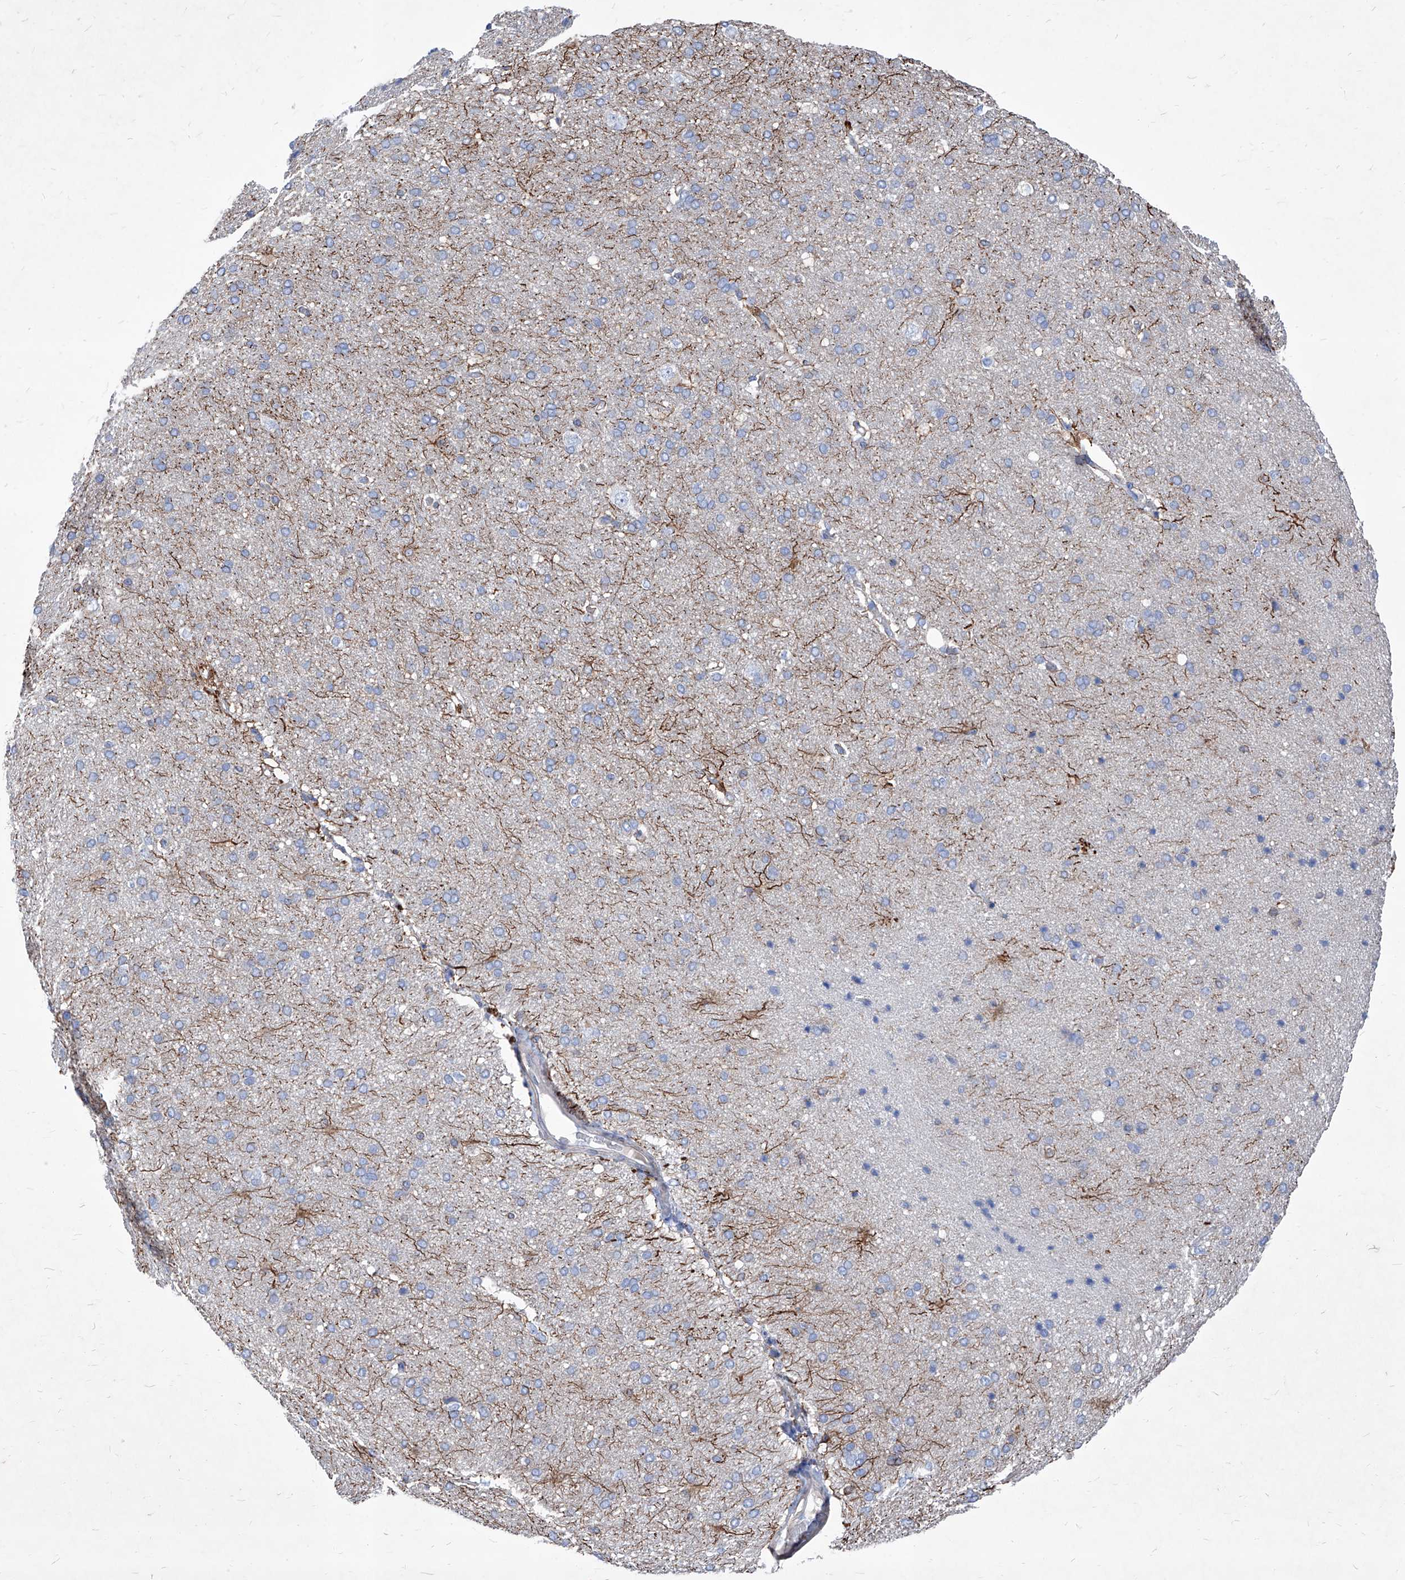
{"staining": {"intensity": "negative", "quantity": "none", "location": "none"}, "tissue": "cerebral cortex", "cell_type": "Endothelial cells", "image_type": "normal", "snomed": [{"axis": "morphology", "description": "Normal tissue, NOS"}, {"axis": "topography", "description": "Cerebral cortex"}], "caption": "Immunohistochemistry of unremarkable cerebral cortex exhibits no expression in endothelial cells.", "gene": "UBOX5", "patient": {"sex": "male", "age": 62}}